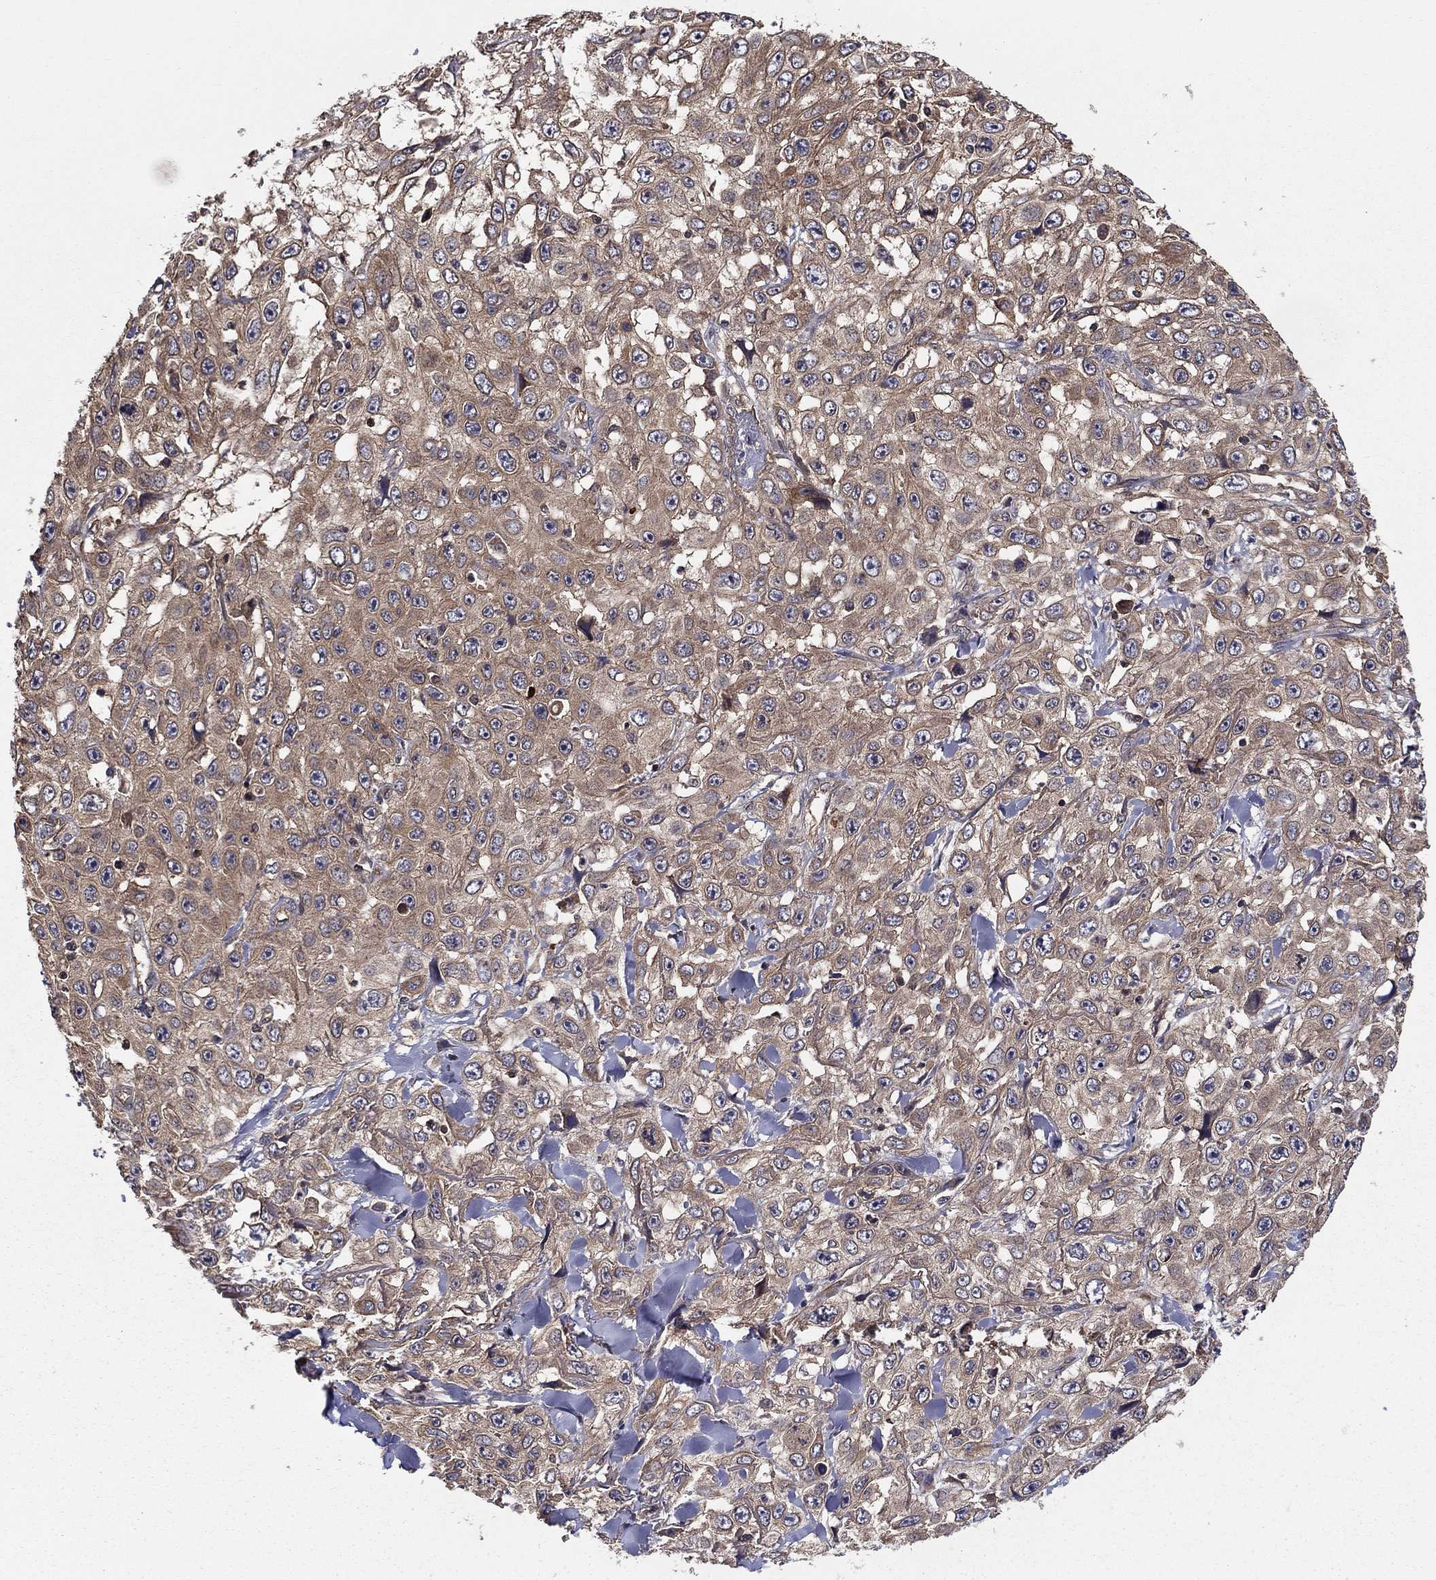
{"staining": {"intensity": "weak", "quantity": ">75%", "location": "cytoplasmic/membranous"}, "tissue": "skin cancer", "cell_type": "Tumor cells", "image_type": "cancer", "snomed": [{"axis": "morphology", "description": "Squamous cell carcinoma, NOS"}, {"axis": "topography", "description": "Skin"}], "caption": "This image shows immunohistochemistry (IHC) staining of skin squamous cell carcinoma, with low weak cytoplasmic/membranous expression in approximately >75% of tumor cells.", "gene": "BMERB1", "patient": {"sex": "male", "age": 82}}